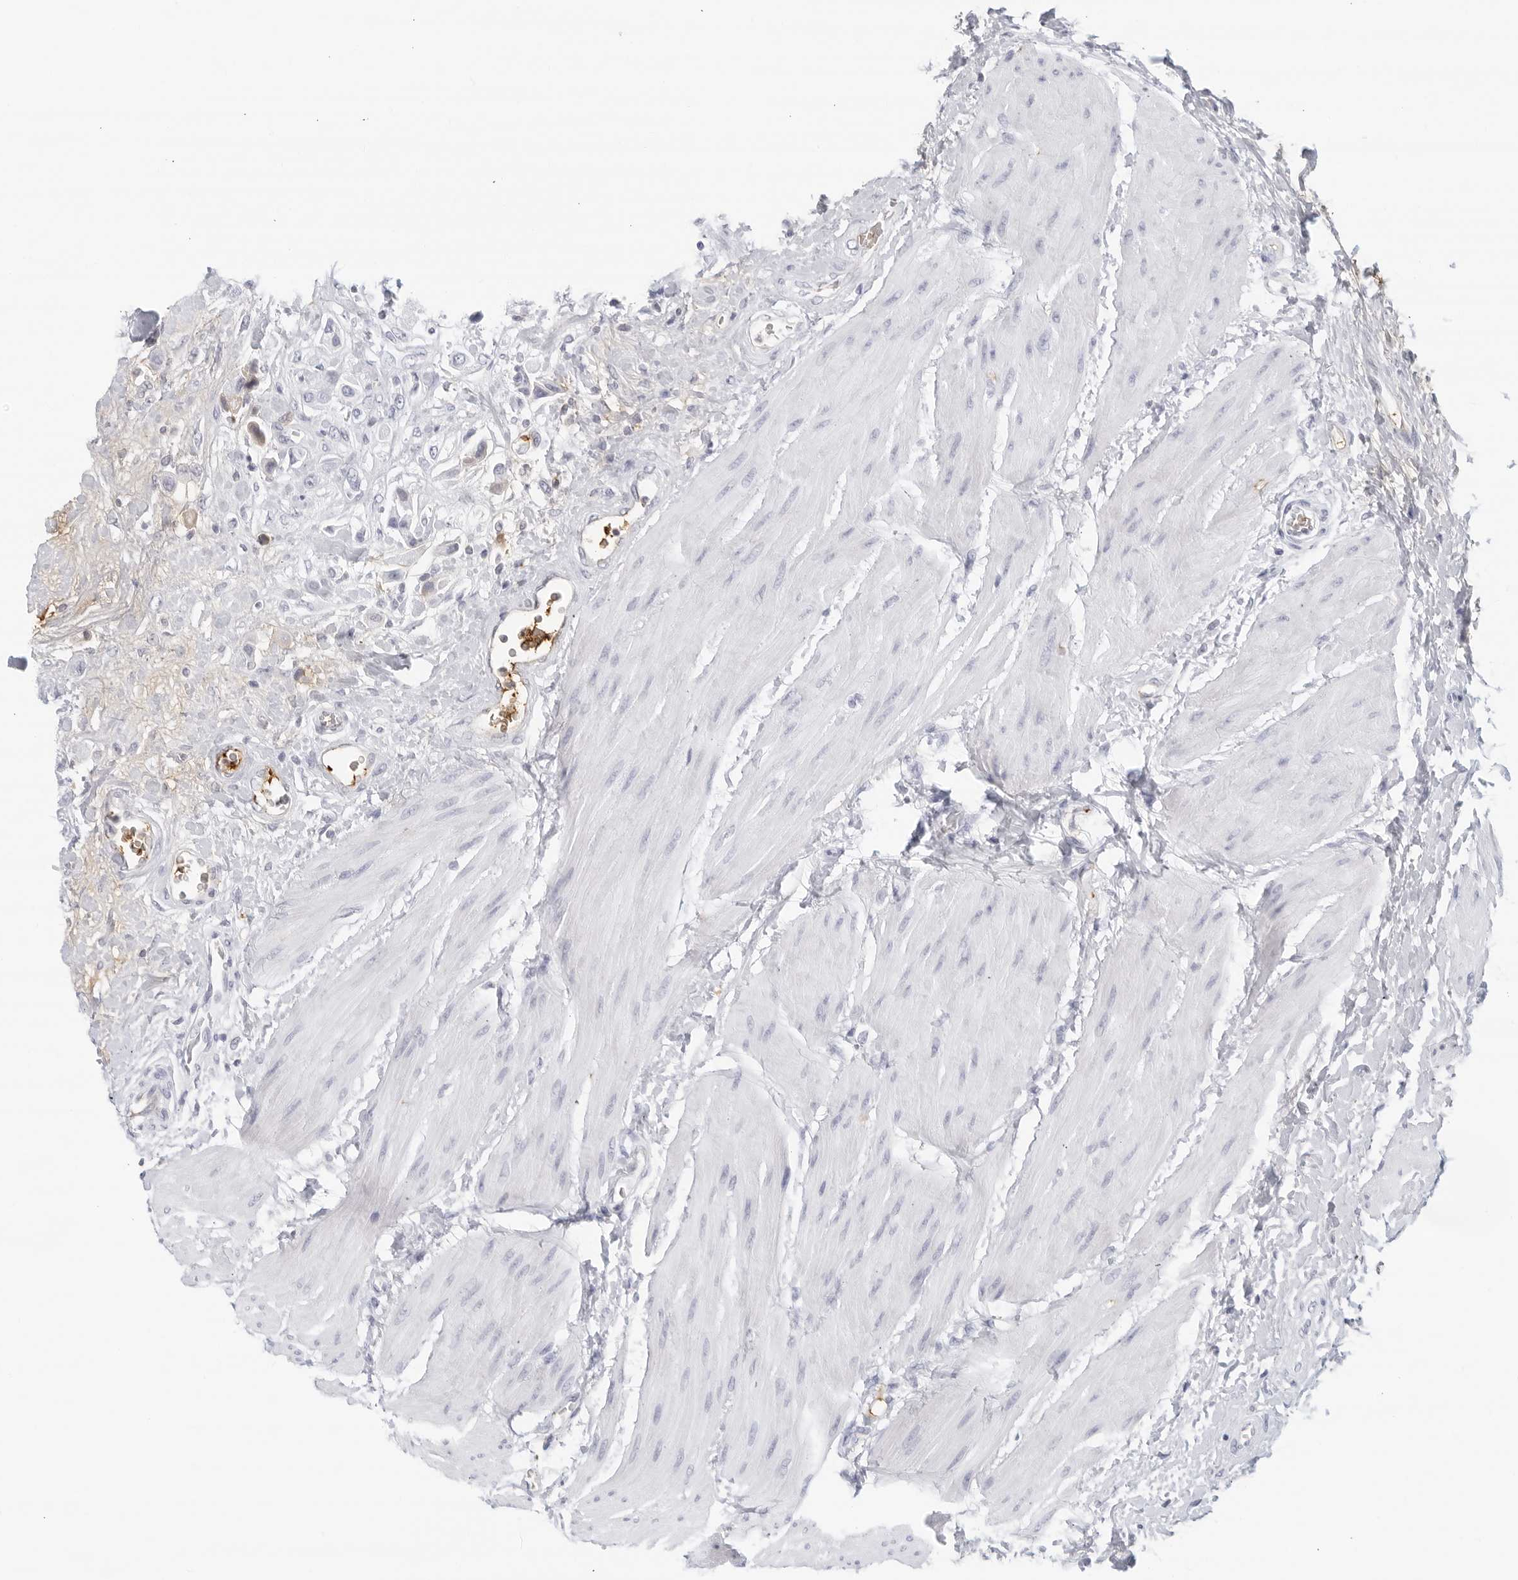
{"staining": {"intensity": "negative", "quantity": "none", "location": "none"}, "tissue": "urothelial cancer", "cell_type": "Tumor cells", "image_type": "cancer", "snomed": [{"axis": "morphology", "description": "Urothelial carcinoma, High grade"}, {"axis": "topography", "description": "Urinary bladder"}], "caption": "Tumor cells show no significant protein expression in high-grade urothelial carcinoma.", "gene": "FGG", "patient": {"sex": "male", "age": 50}}